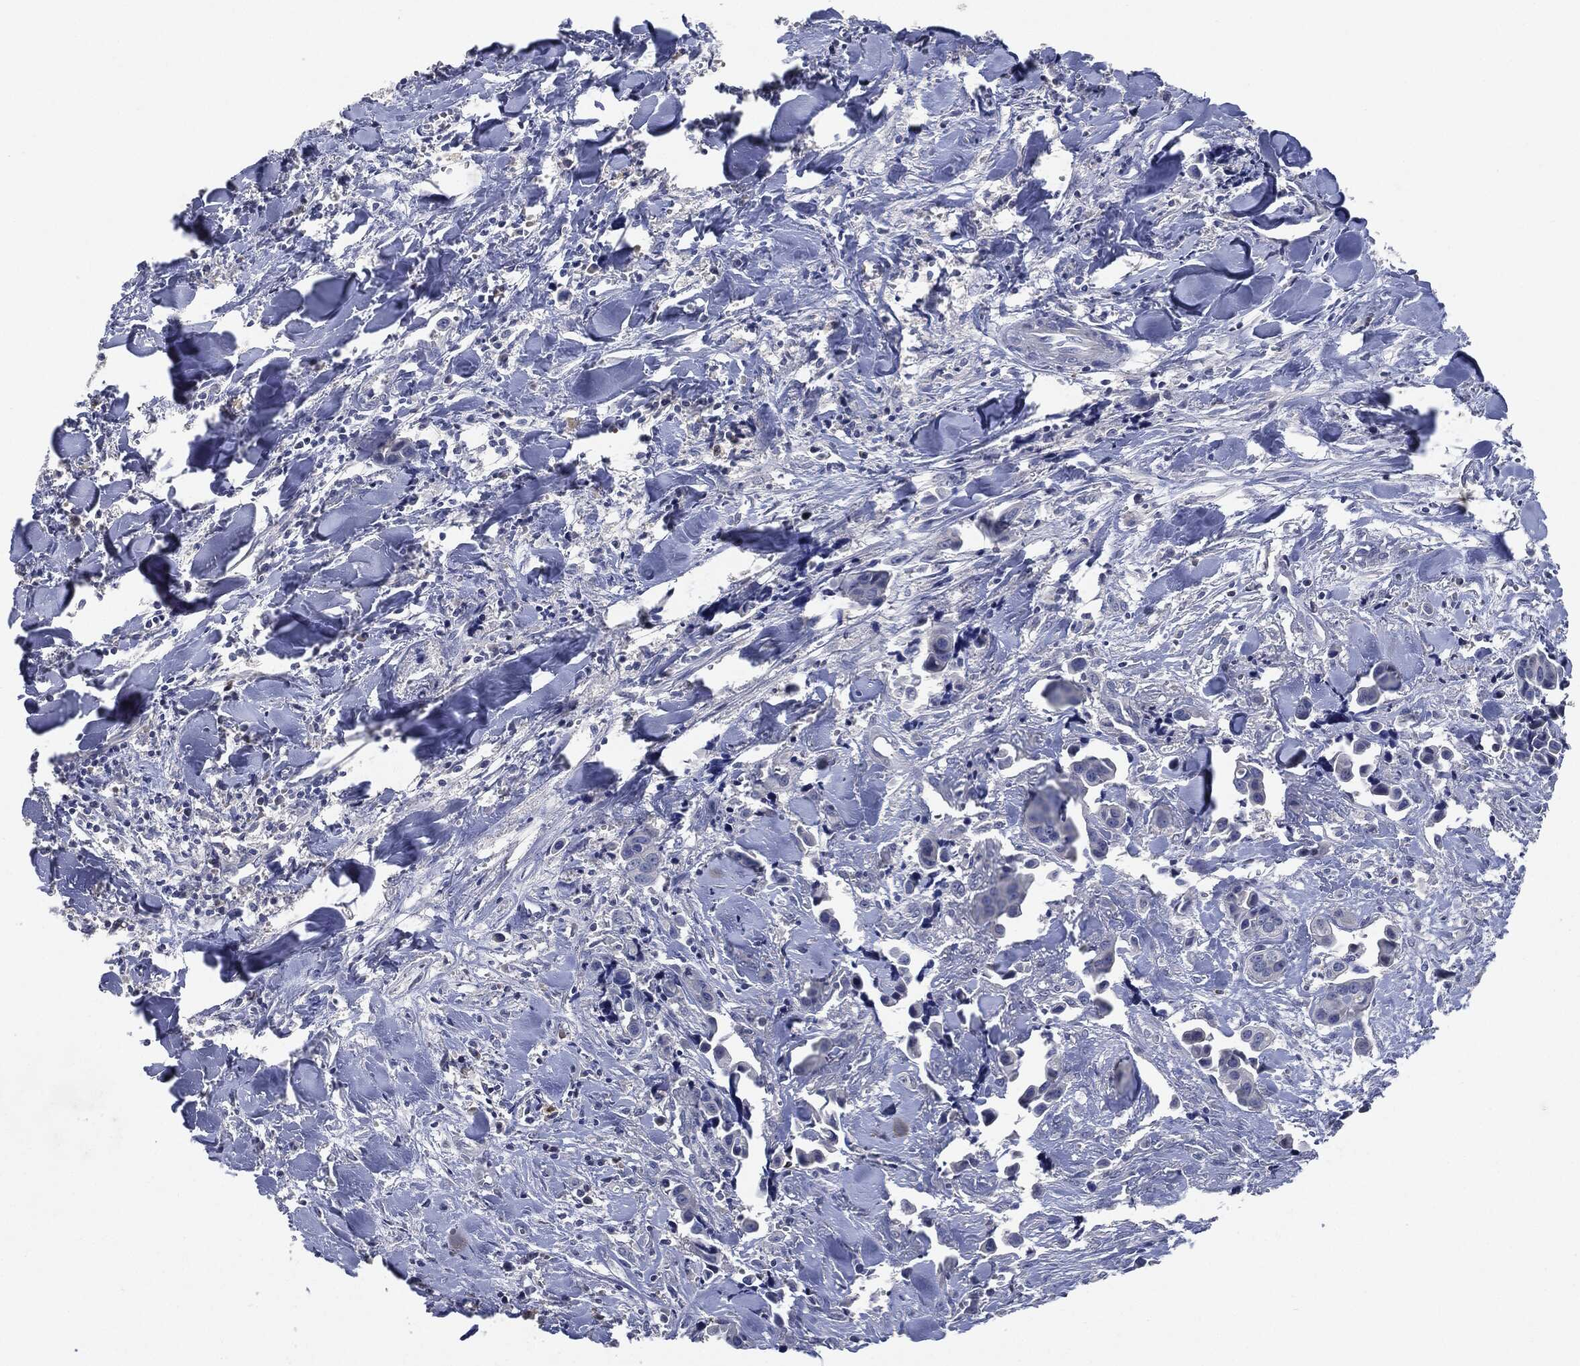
{"staining": {"intensity": "negative", "quantity": "none", "location": "none"}, "tissue": "head and neck cancer", "cell_type": "Tumor cells", "image_type": "cancer", "snomed": [{"axis": "morphology", "description": "Adenocarcinoma, NOS"}, {"axis": "topography", "description": "Head-Neck"}], "caption": "The histopathology image exhibits no staining of tumor cells in adenocarcinoma (head and neck). (Immunohistochemistry (ihc), brightfield microscopy, high magnification).", "gene": "NTRK1", "patient": {"sex": "male", "age": 76}}